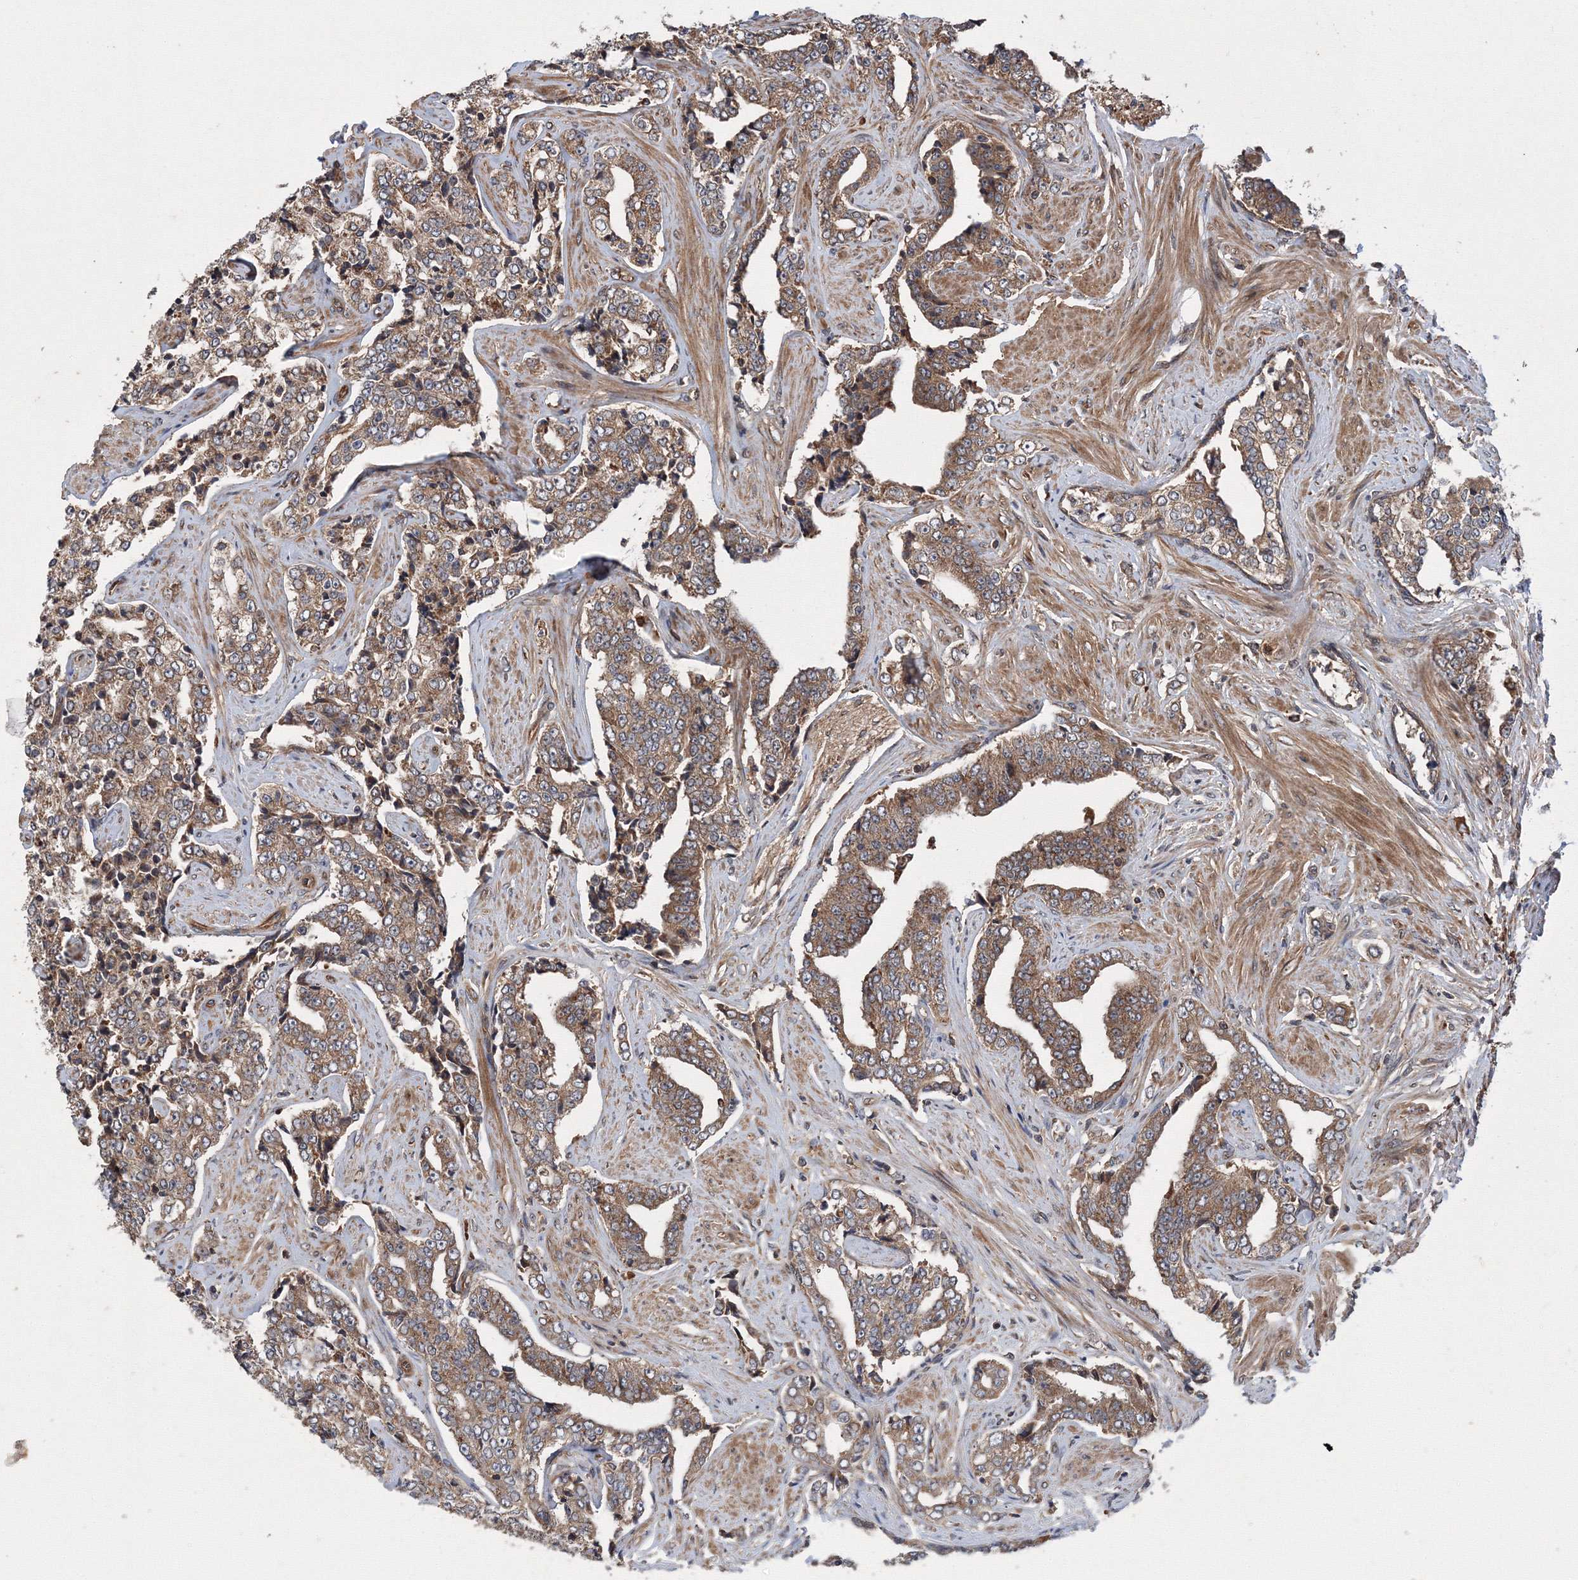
{"staining": {"intensity": "moderate", "quantity": ">75%", "location": "cytoplasmic/membranous"}, "tissue": "prostate cancer", "cell_type": "Tumor cells", "image_type": "cancer", "snomed": [{"axis": "morphology", "description": "Adenocarcinoma, High grade"}, {"axis": "topography", "description": "Prostate"}], "caption": "A brown stain highlights moderate cytoplasmic/membranous positivity of a protein in human prostate cancer (high-grade adenocarcinoma) tumor cells.", "gene": "ATG3", "patient": {"sex": "male", "age": 71}}